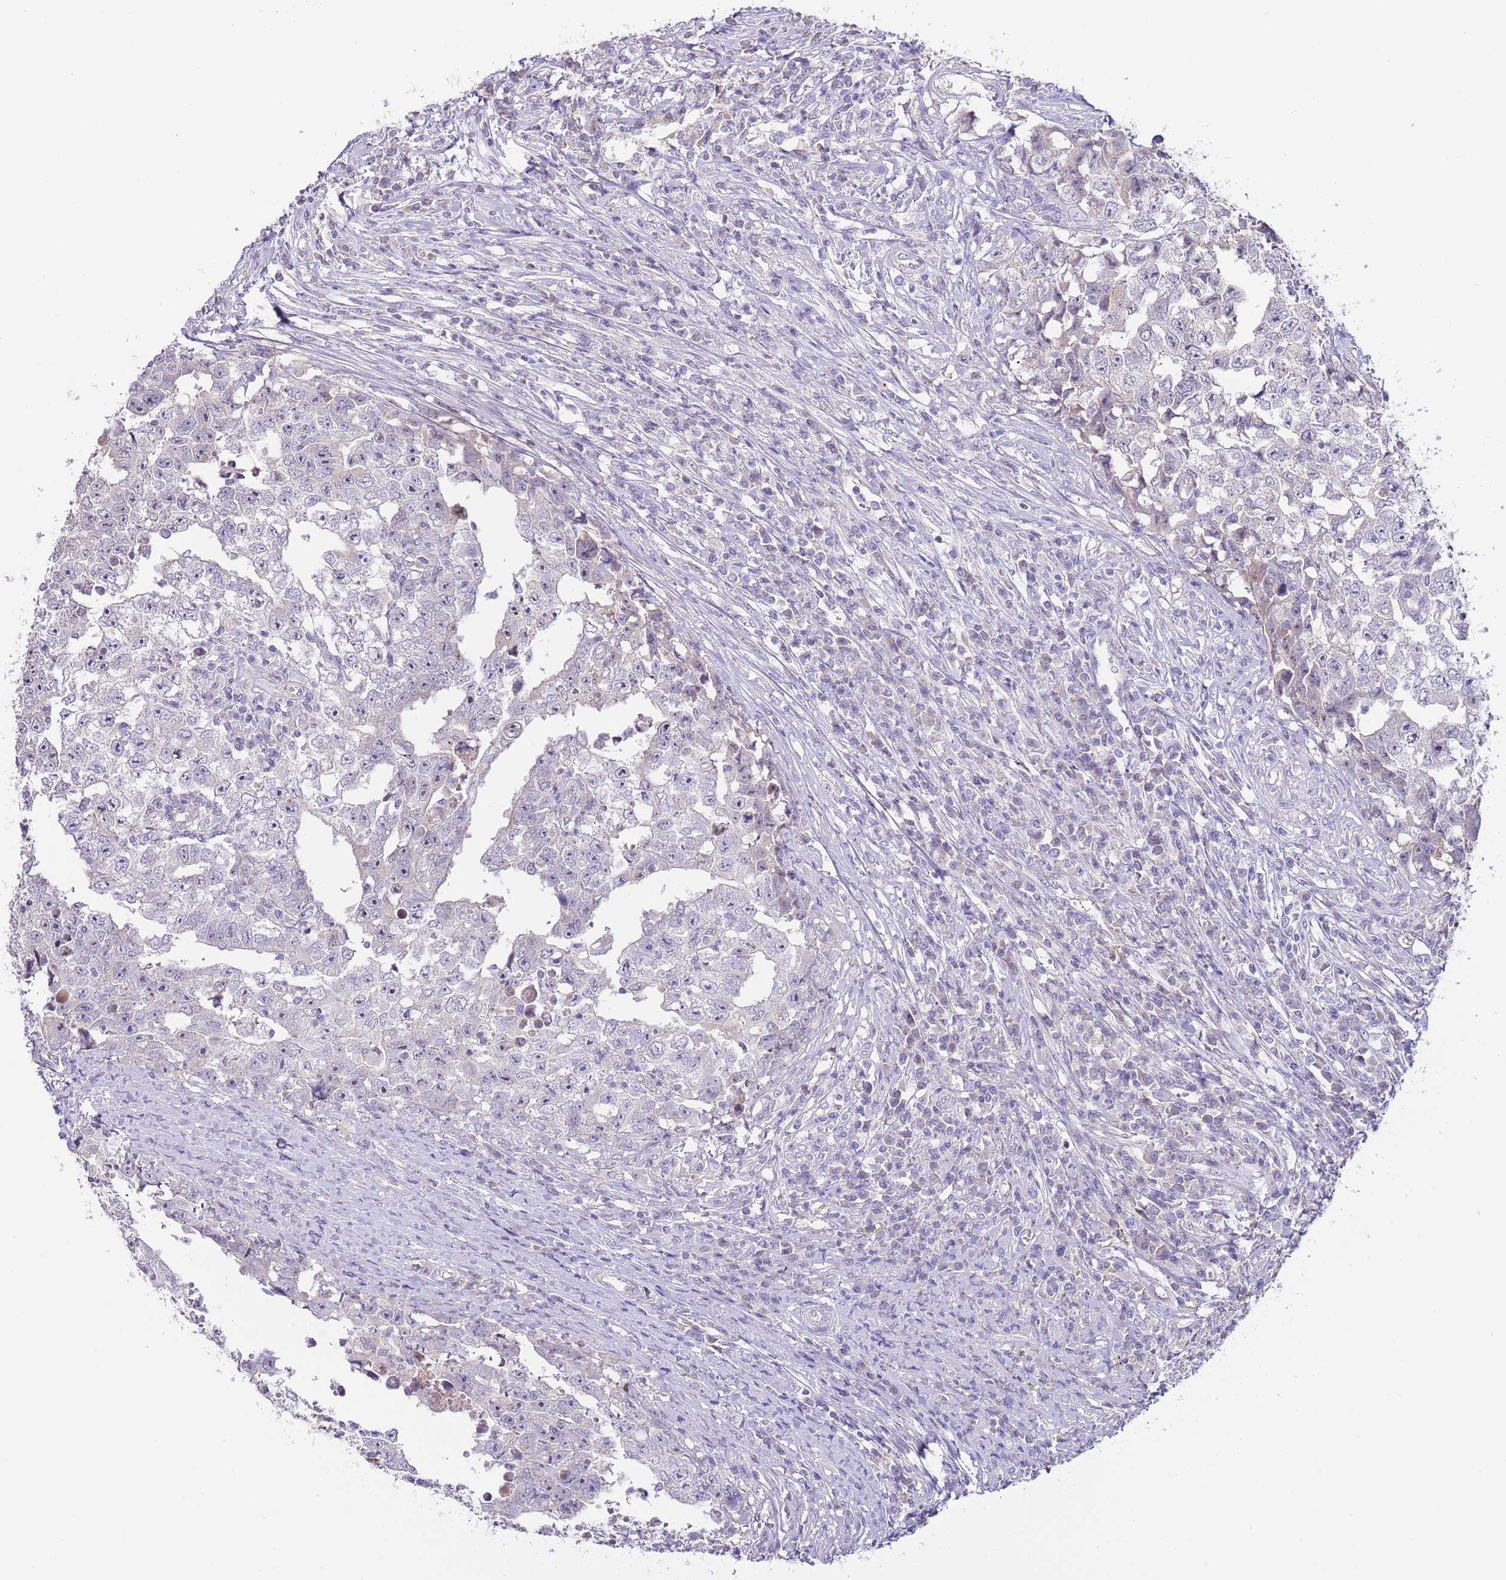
{"staining": {"intensity": "negative", "quantity": "none", "location": "none"}, "tissue": "testis cancer", "cell_type": "Tumor cells", "image_type": "cancer", "snomed": [{"axis": "morphology", "description": "Carcinoma, Embryonal, NOS"}, {"axis": "topography", "description": "Testis"}], "caption": "This is a histopathology image of immunohistochemistry staining of testis cancer (embryonal carcinoma), which shows no expression in tumor cells.", "gene": "AP1S2", "patient": {"sex": "male", "age": 25}}